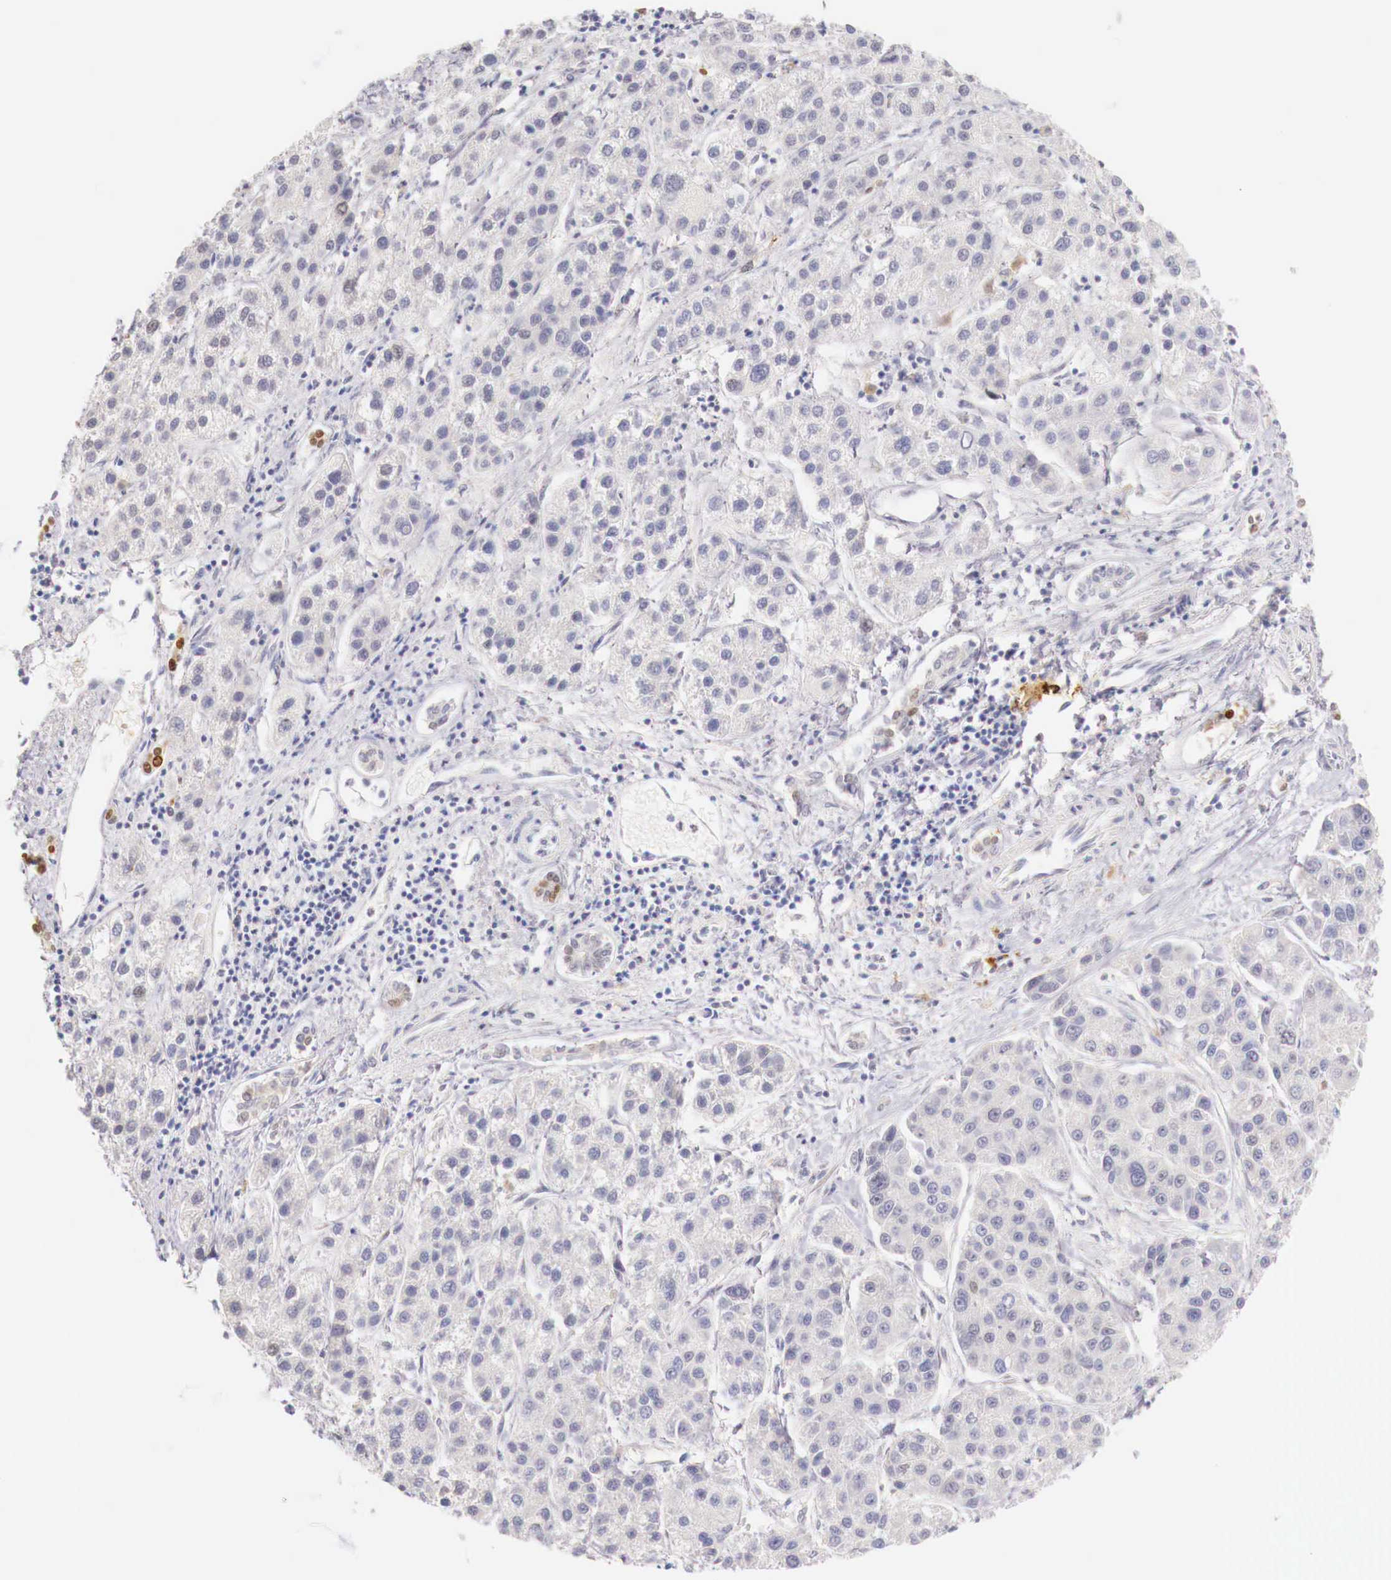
{"staining": {"intensity": "negative", "quantity": "none", "location": "none"}, "tissue": "liver cancer", "cell_type": "Tumor cells", "image_type": "cancer", "snomed": [{"axis": "morphology", "description": "Carcinoma, Hepatocellular, NOS"}, {"axis": "topography", "description": "Liver"}], "caption": "The IHC image has no significant expression in tumor cells of liver cancer tissue.", "gene": "ITIH6", "patient": {"sex": "female", "age": 85}}